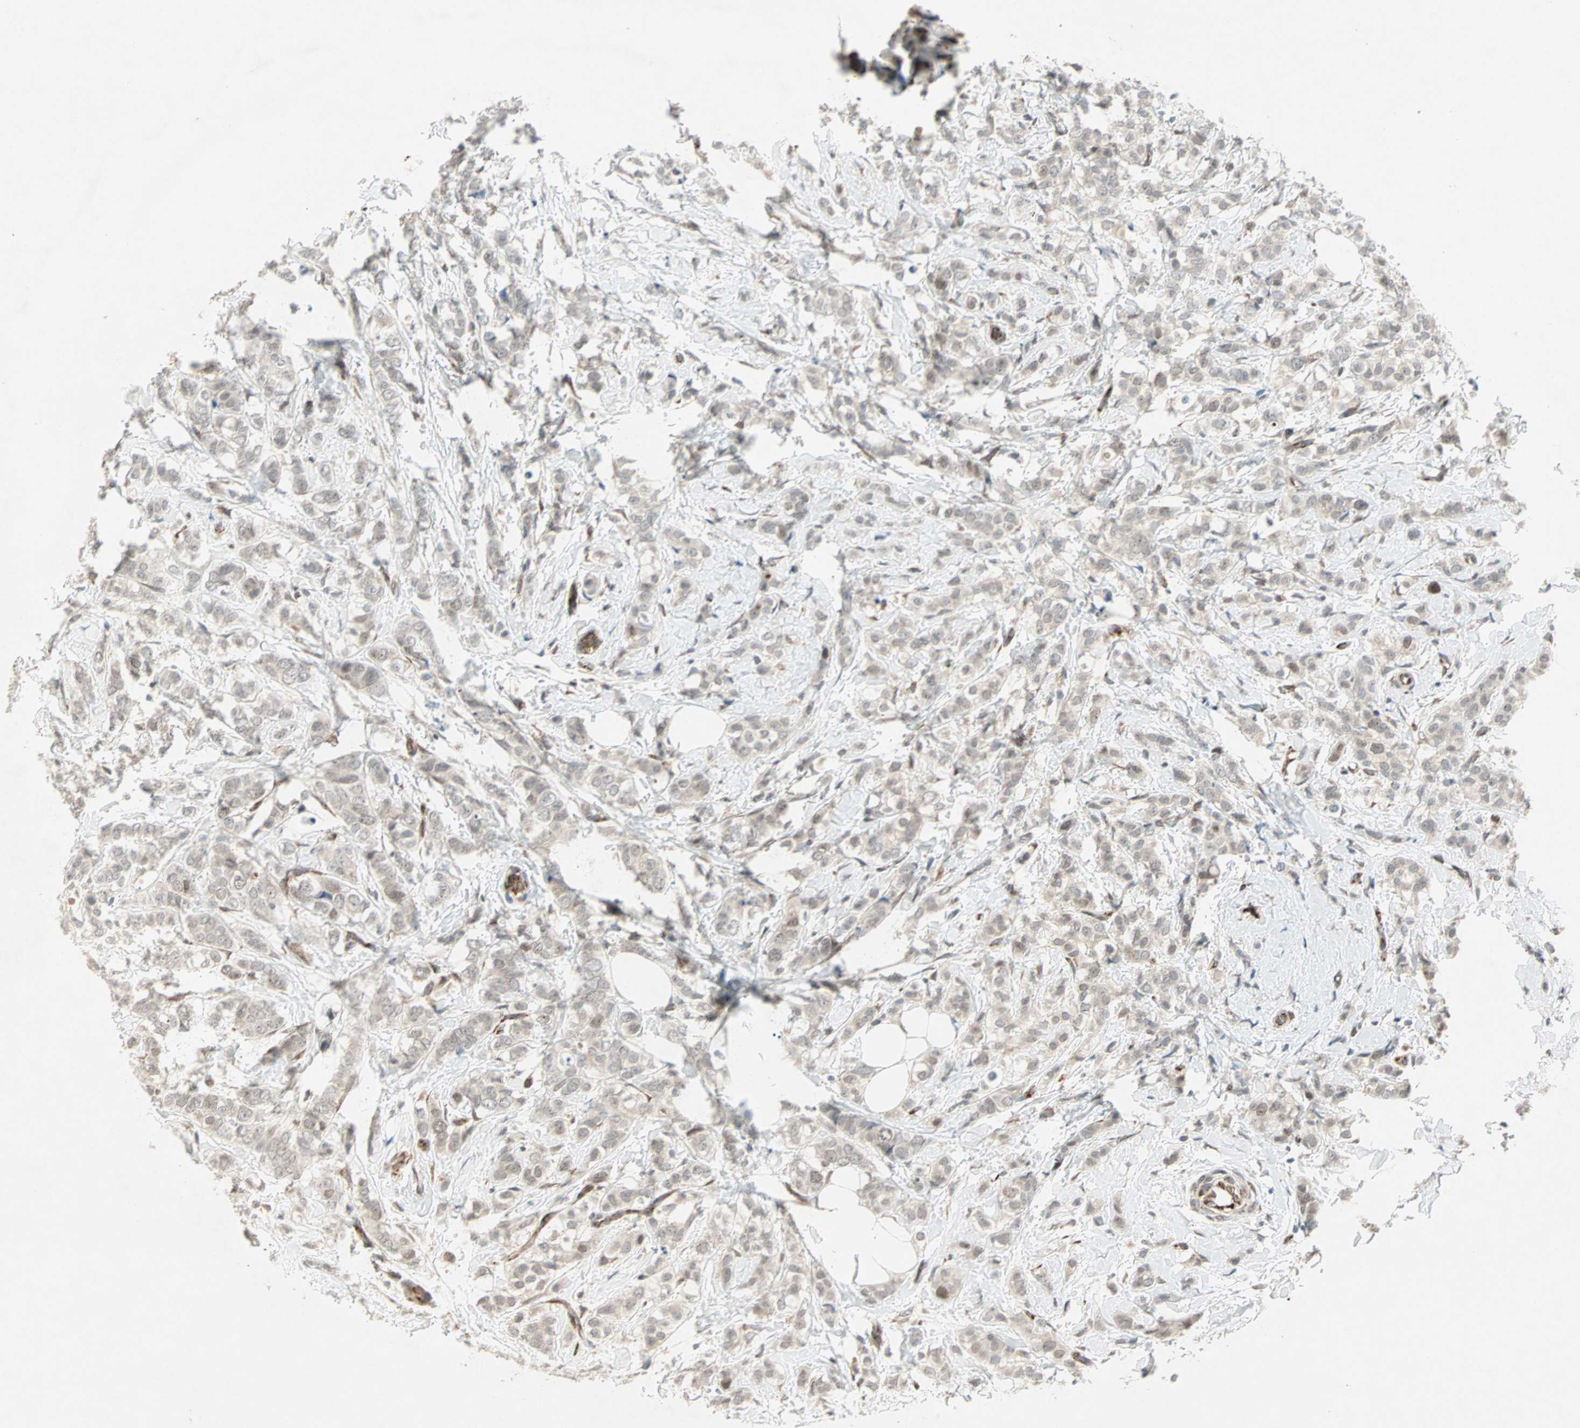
{"staining": {"intensity": "weak", "quantity": ">75%", "location": "cytoplasmic/membranous"}, "tissue": "breast cancer", "cell_type": "Tumor cells", "image_type": "cancer", "snomed": [{"axis": "morphology", "description": "Lobular carcinoma"}, {"axis": "topography", "description": "Breast"}], "caption": "Breast cancer stained for a protein reveals weak cytoplasmic/membranous positivity in tumor cells. The staining is performed using DAB brown chromogen to label protein expression. The nuclei are counter-stained blue using hematoxylin.", "gene": "ZNF37A", "patient": {"sex": "female", "age": 60}}